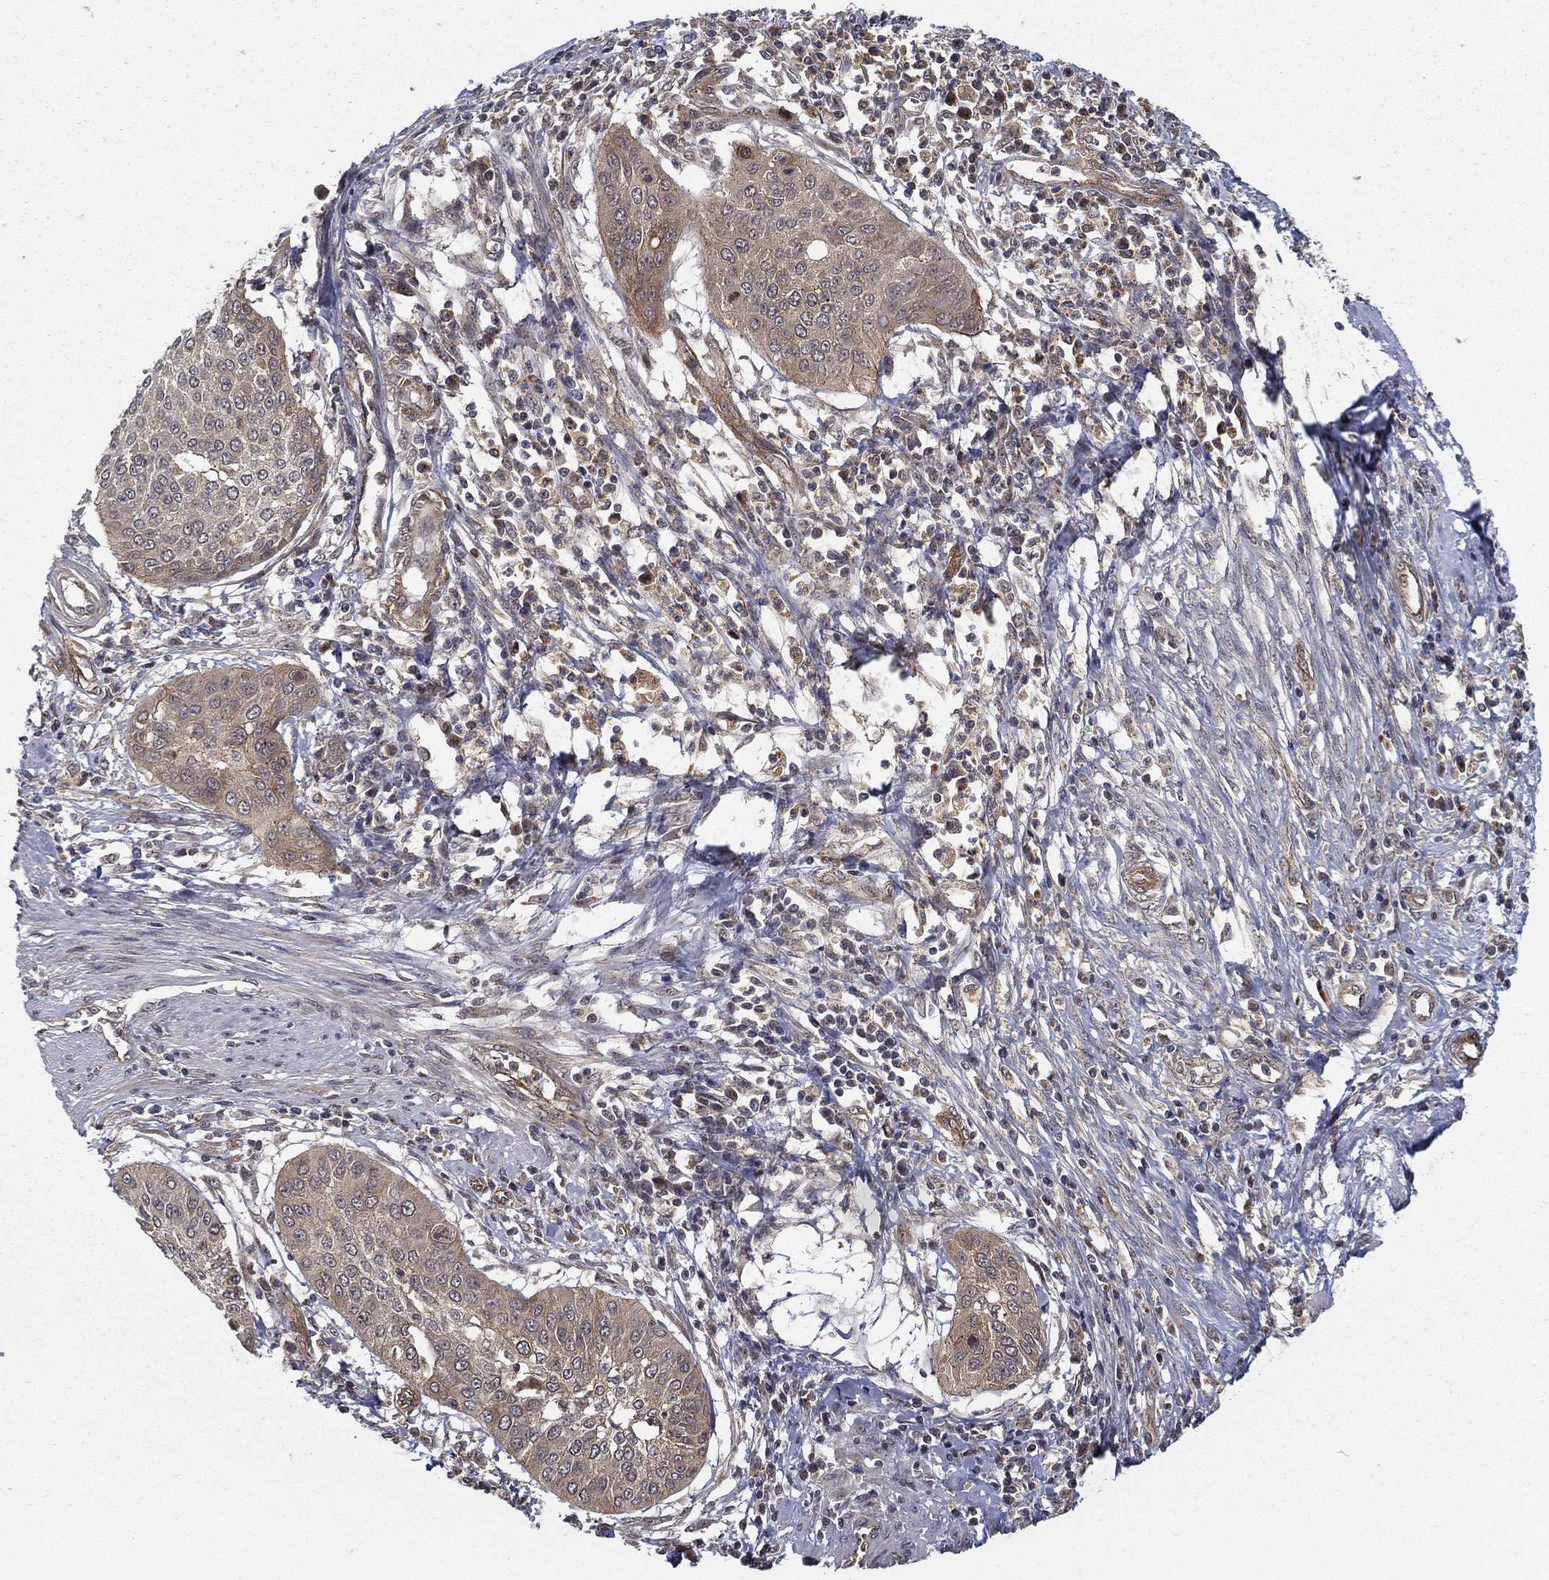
{"staining": {"intensity": "negative", "quantity": "none", "location": "none"}, "tissue": "cervical cancer", "cell_type": "Tumor cells", "image_type": "cancer", "snomed": [{"axis": "morphology", "description": "Normal tissue, NOS"}, {"axis": "morphology", "description": "Squamous cell carcinoma, NOS"}, {"axis": "topography", "description": "Cervix"}], "caption": "There is no significant expression in tumor cells of squamous cell carcinoma (cervical).", "gene": "UACA", "patient": {"sex": "female", "age": 39}}